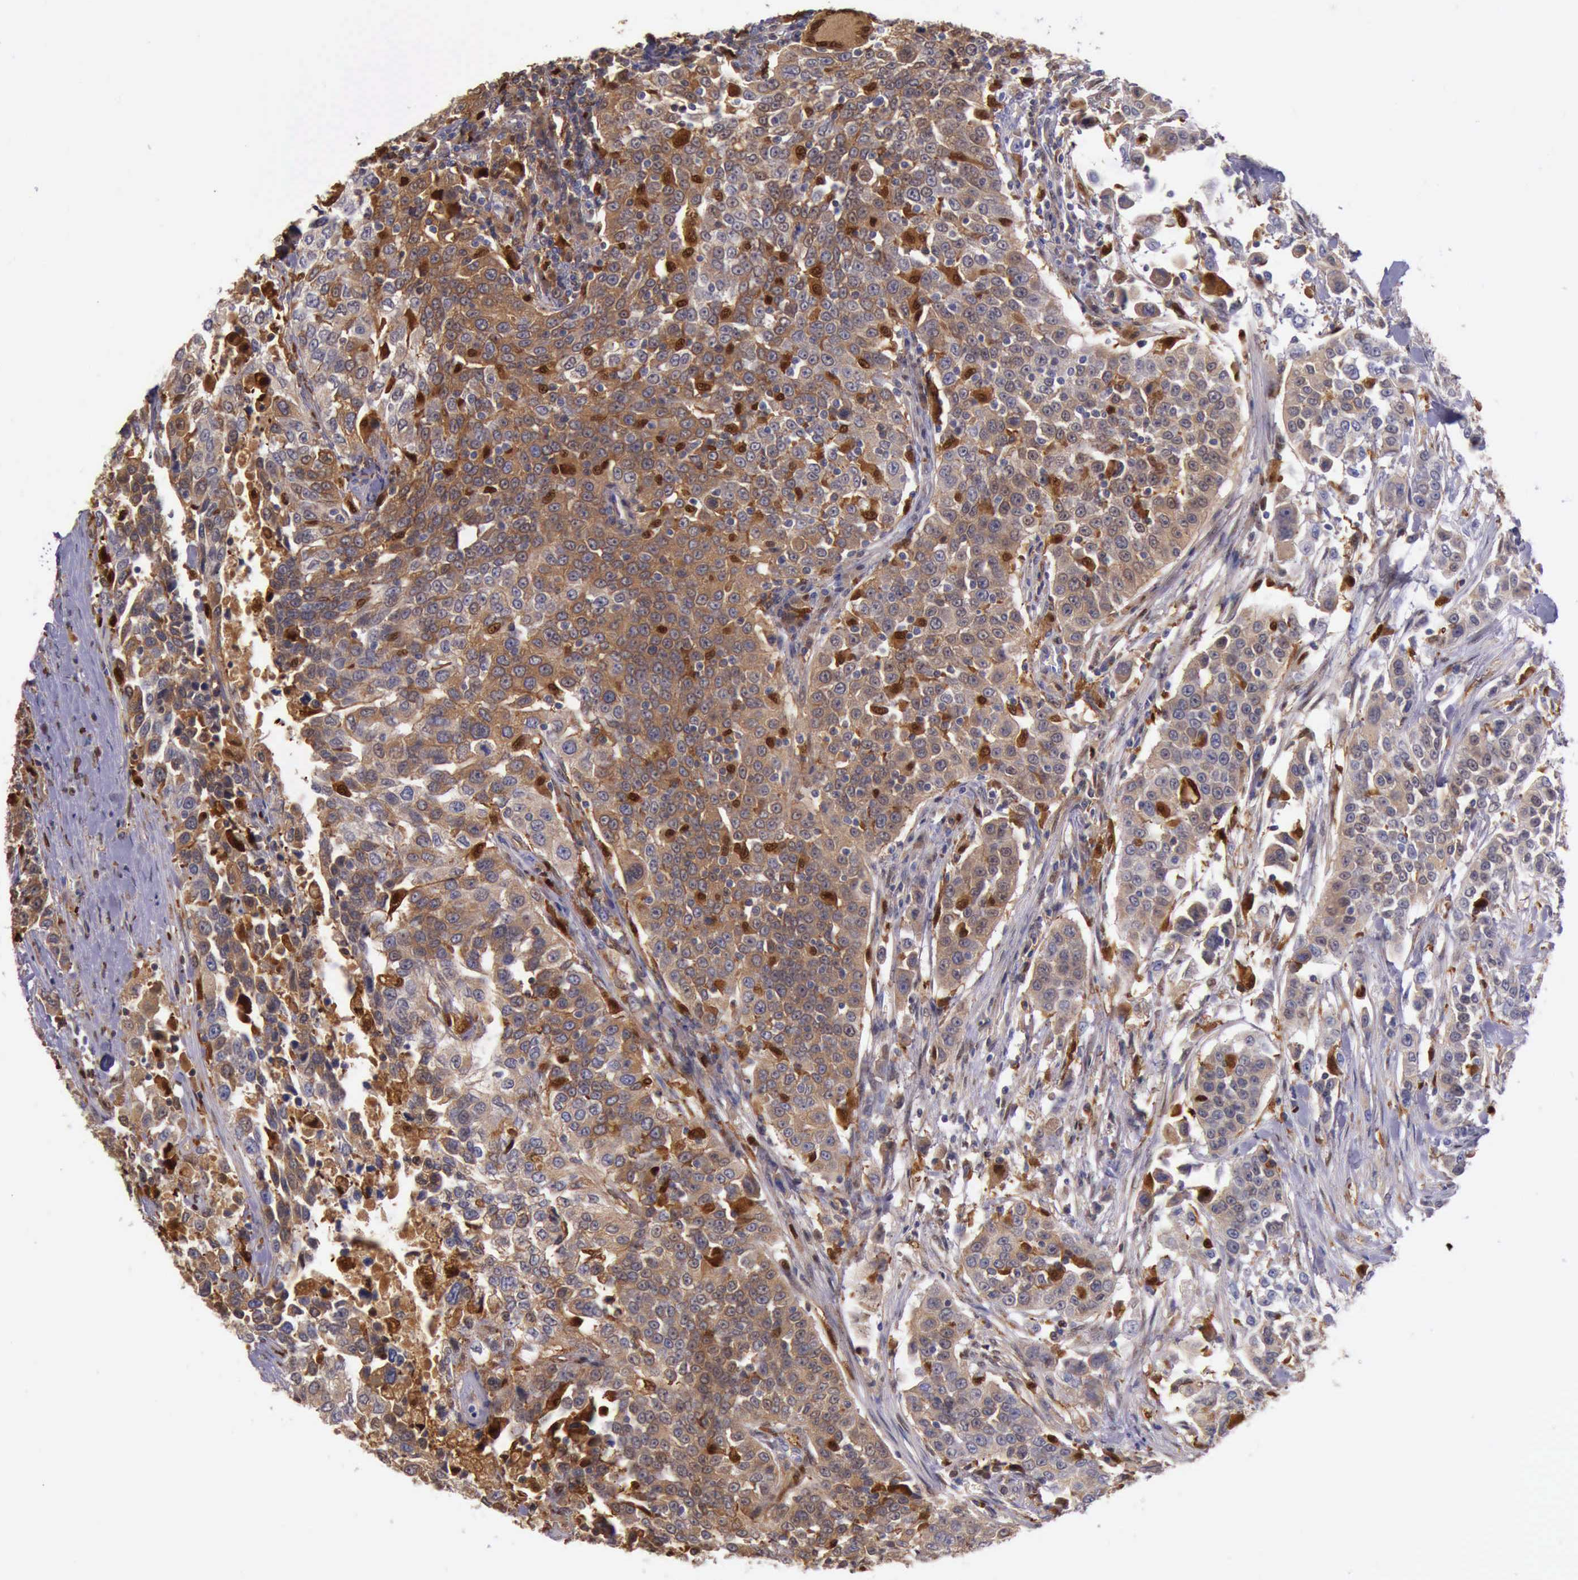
{"staining": {"intensity": "moderate", "quantity": "25%-75%", "location": "cytoplasmic/membranous,nuclear"}, "tissue": "urothelial cancer", "cell_type": "Tumor cells", "image_type": "cancer", "snomed": [{"axis": "morphology", "description": "Urothelial carcinoma, High grade"}, {"axis": "topography", "description": "Urinary bladder"}], "caption": "High-power microscopy captured an IHC histopathology image of urothelial cancer, revealing moderate cytoplasmic/membranous and nuclear staining in about 25%-75% of tumor cells.", "gene": "TYMP", "patient": {"sex": "female", "age": 80}}